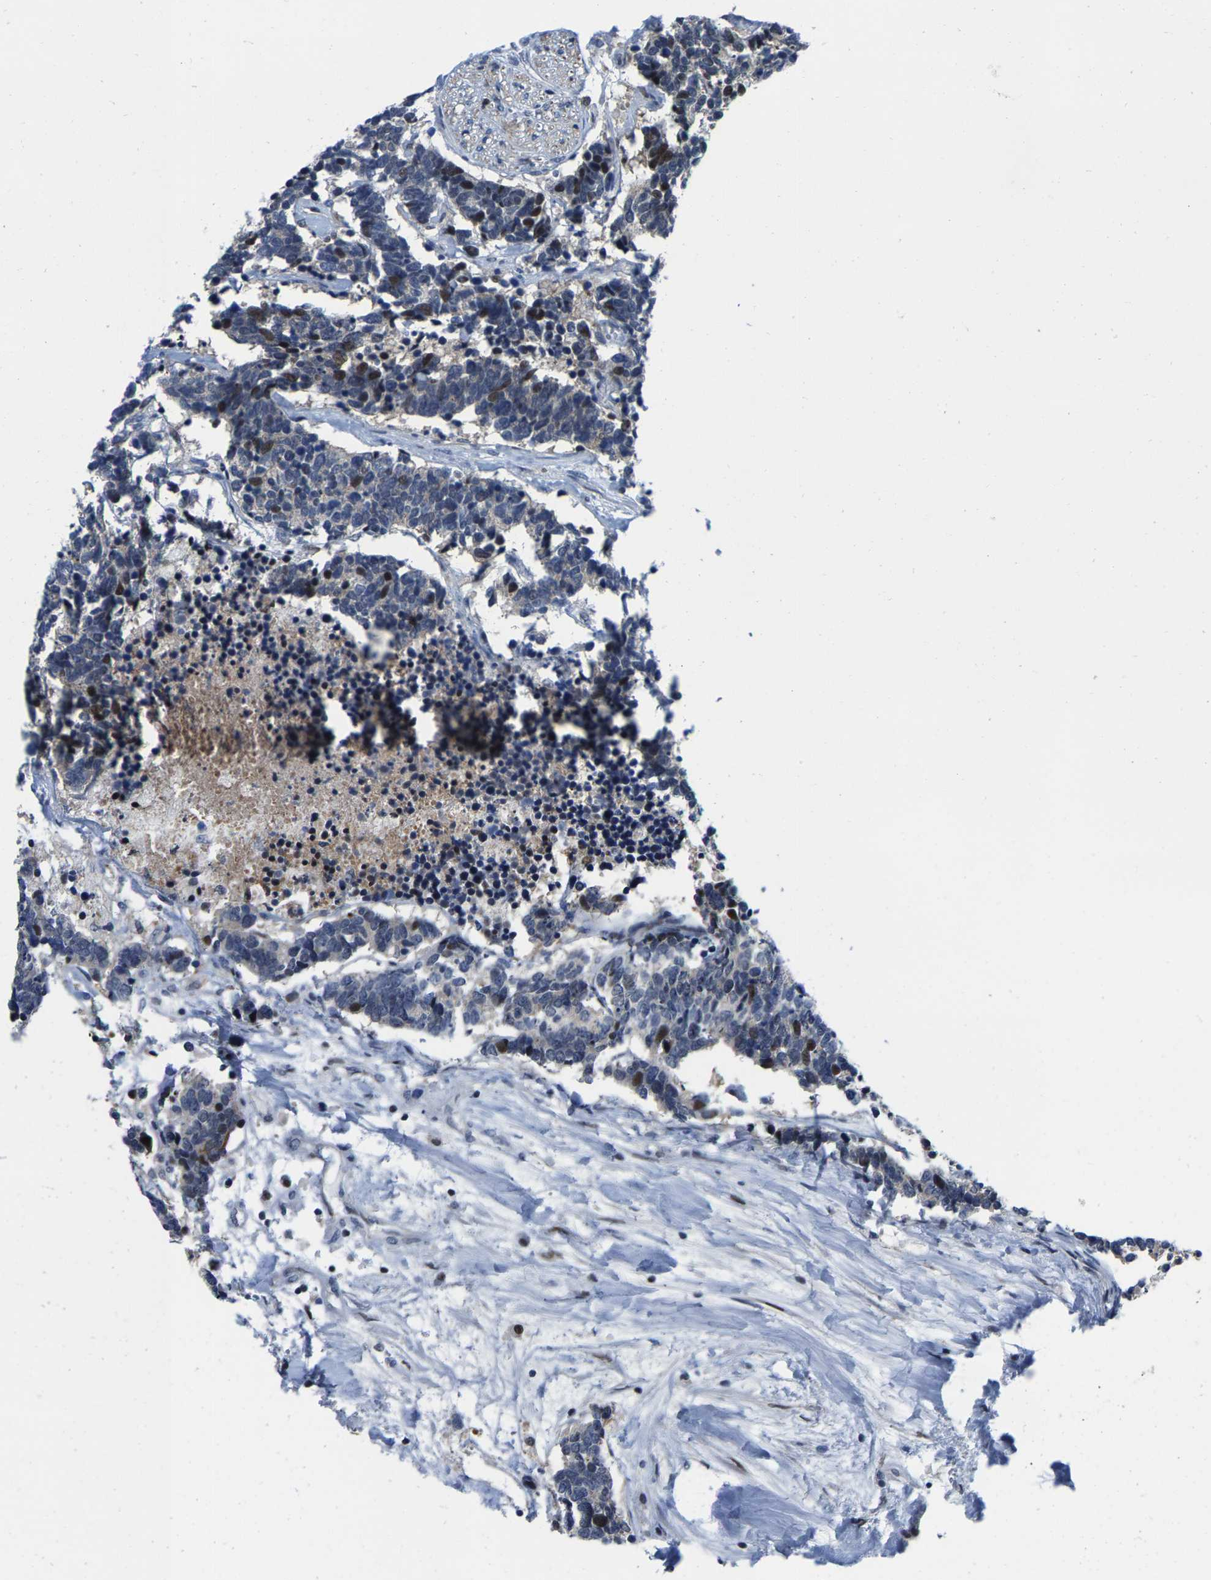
{"staining": {"intensity": "moderate", "quantity": "<25%", "location": "nuclear"}, "tissue": "carcinoid", "cell_type": "Tumor cells", "image_type": "cancer", "snomed": [{"axis": "morphology", "description": "Carcinoma, NOS"}, {"axis": "morphology", "description": "Carcinoid, malignant, NOS"}, {"axis": "topography", "description": "Urinary bladder"}], "caption": "Carcinoma was stained to show a protein in brown. There is low levels of moderate nuclear positivity in about <25% of tumor cells.", "gene": "GTPBP10", "patient": {"sex": "male", "age": 57}}